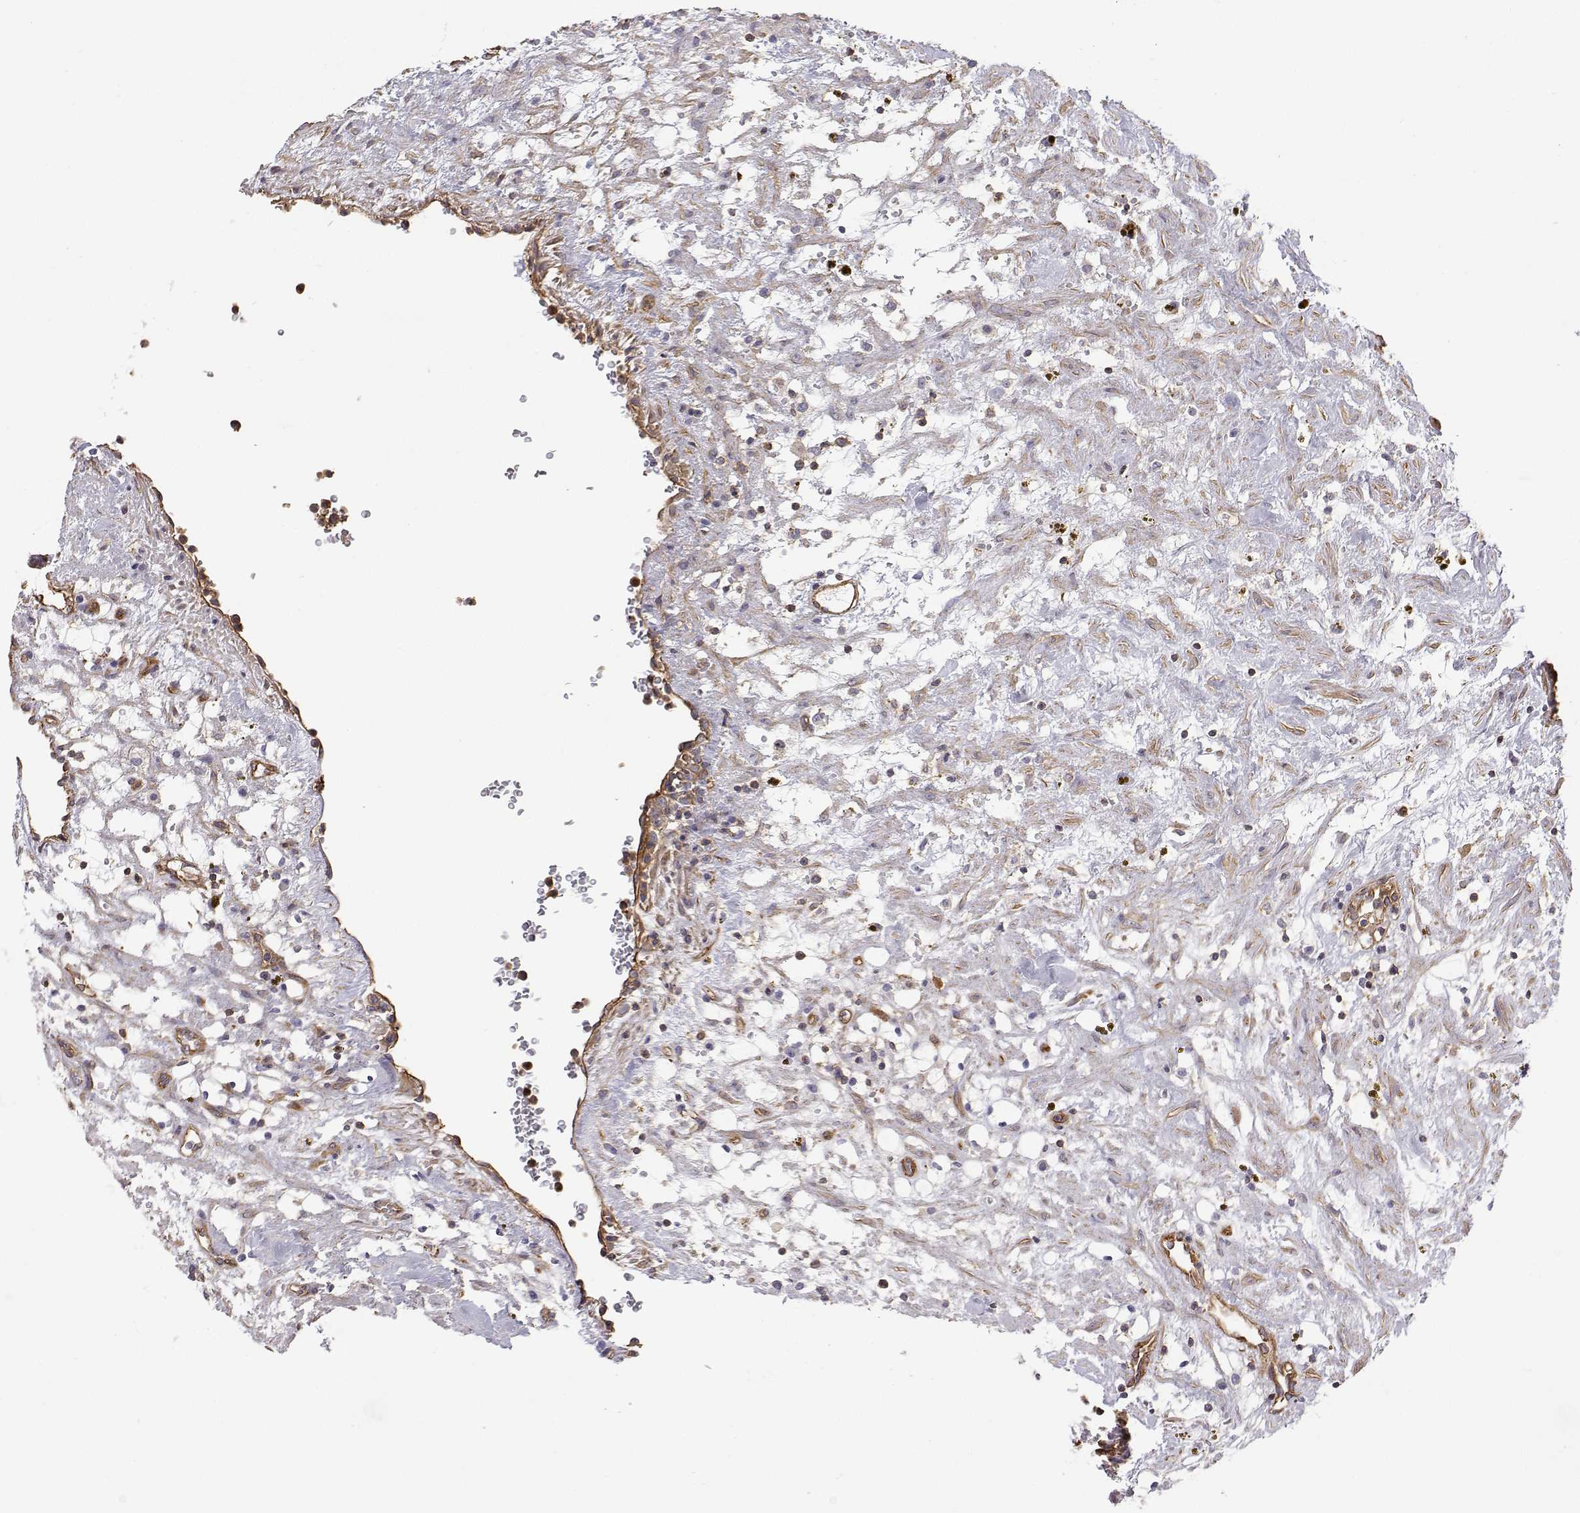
{"staining": {"intensity": "negative", "quantity": "none", "location": "none"}, "tissue": "renal cancer", "cell_type": "Tumor cells", "image_type": "cancer", "snomed": [{"axis": "morphology", "description": "Adenocarcinoma, NOS"}, {"axis": "topography", "description": "Kidney"}], "caption": "Immunohistochemical staining of adenocarcinoma (renal) exhibits no significant staining in tumor cells. (Stains: DAB immunohistochemistry (IHC) with hematoxylin counter stain, Microscopy: brightfield microscopy at high magnification).", "gene": "MYH9", "patient": {"sex": "female", "age": 69}}